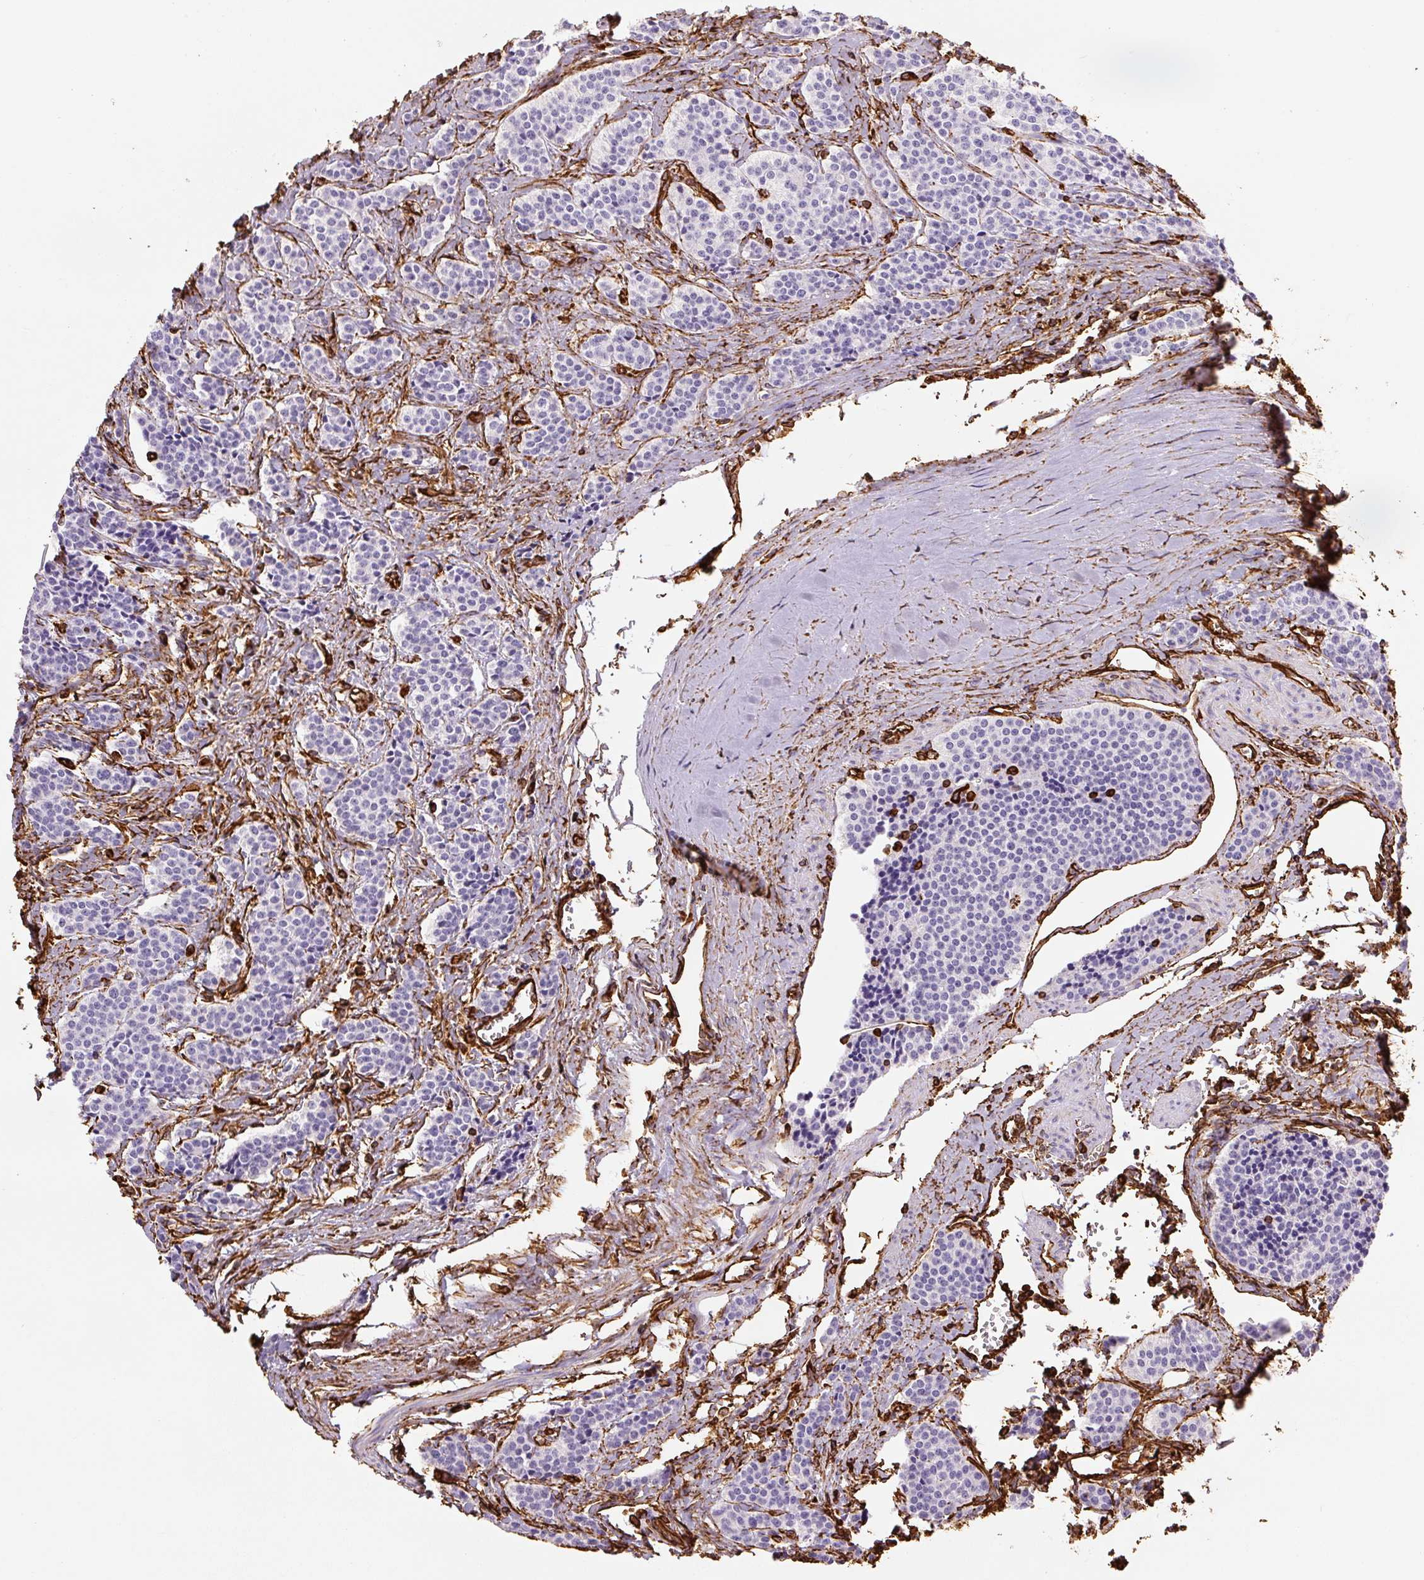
{"staining": {"intensity": "negative", "quantity": "none", "location": "none"}, "tissue": "carcinoid", "cell_type": "Tumor cells", "image_type": "cancer", "snomed": [{"axis": "morphology", "description": "Carcinoid, malignant, NOS"}, {"axis": "topography", "description": "Small intestine"}], "caption": "Protein analysis of malignant carcinoid reveals no significant positivity in tumor cells.", "gene": "VIM", "patient": {"sex": "male", "age": 63}}